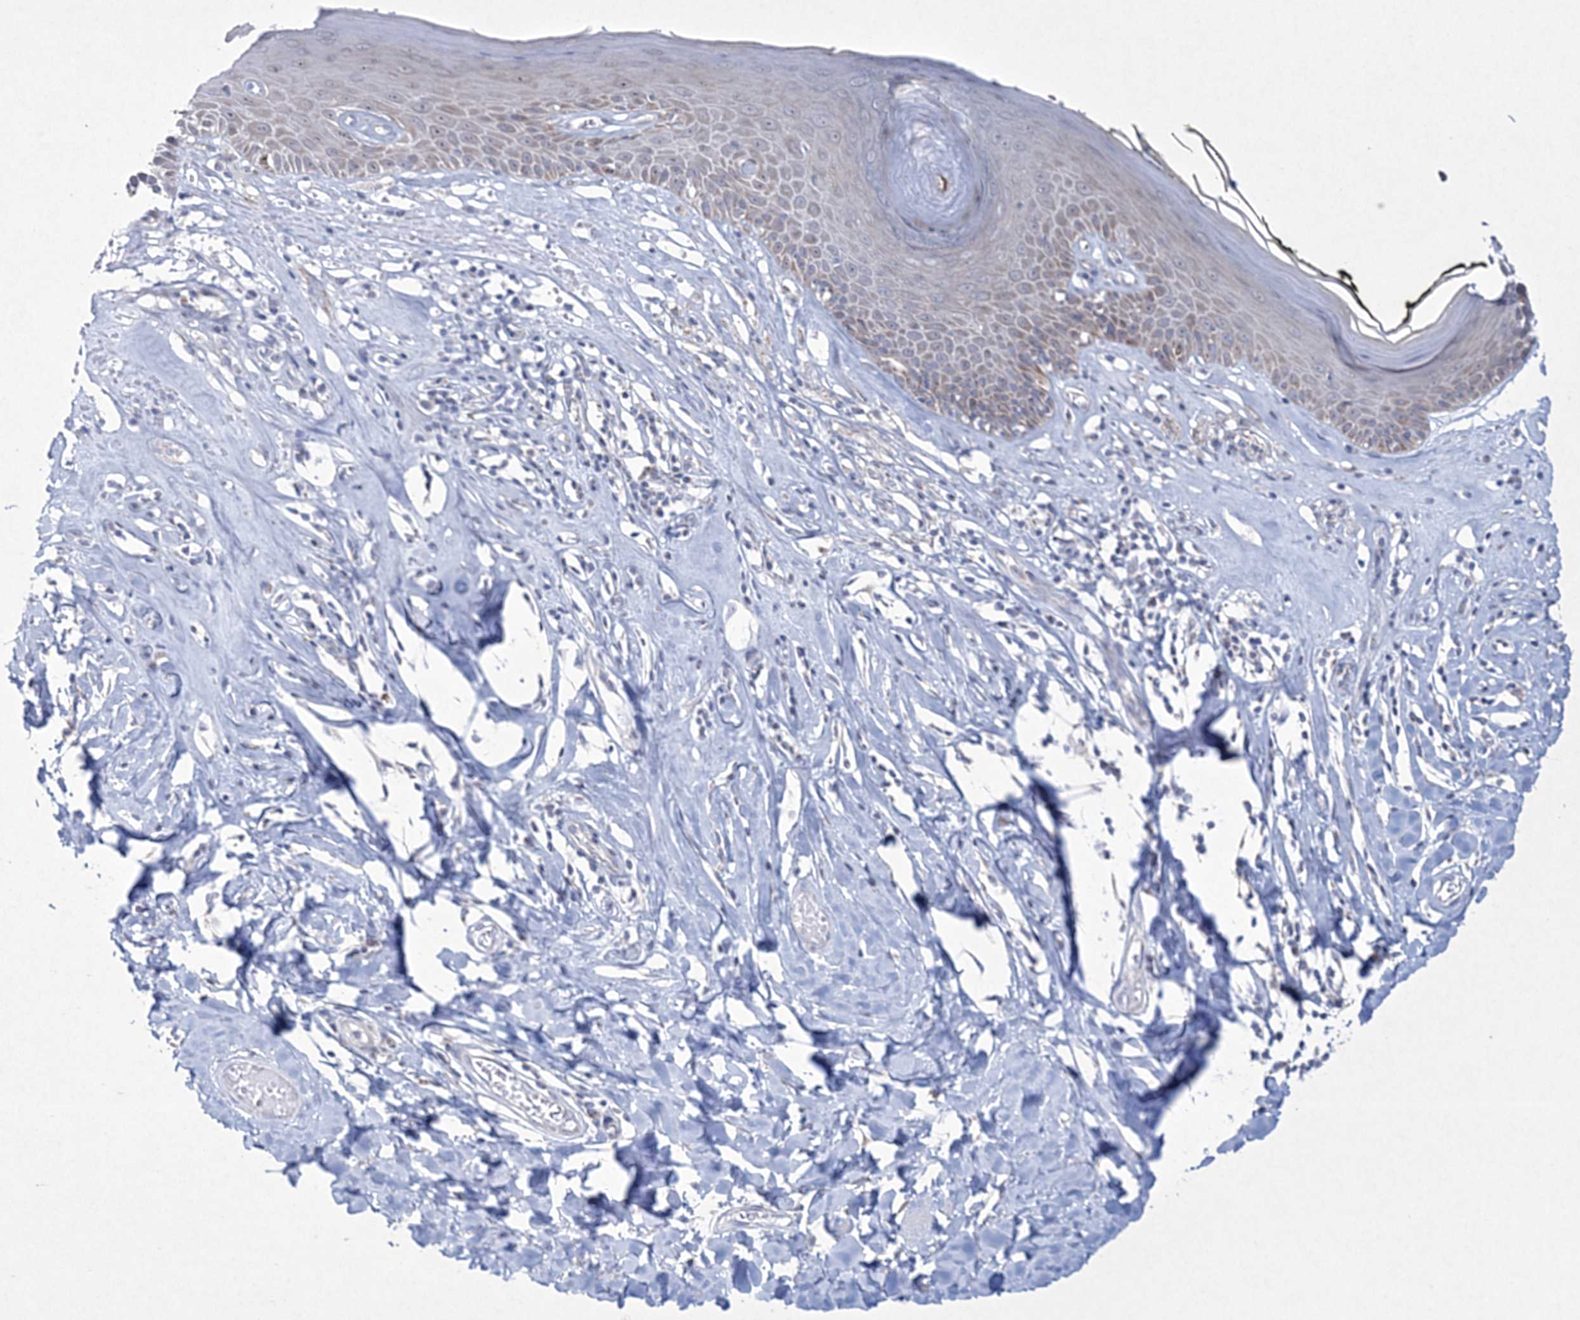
{"staining": {"intensity": "weak", "quantity": "25%-75%", "location": "cytoplasmic/membranous"}, "tissue": "skin", "cell_type": "Epidermal cells", "image_type": "normal", "snomed": [{"axis": "morphology", "description": "Normal tissue, NOS"}, {"axis": "morphology", "description": "Inflammation, NOS"}, {"axis": "topography", "description": "Vulva"}], "caption": "Approximately 25%-75% of epidermal cells in unremarkable skin reveal weak cytoplasmic/membranous protein staining as visualized by brown immunohistochemical staining.", "gene": "CES4A", "patient": {"sex": "female", "age": 84}}